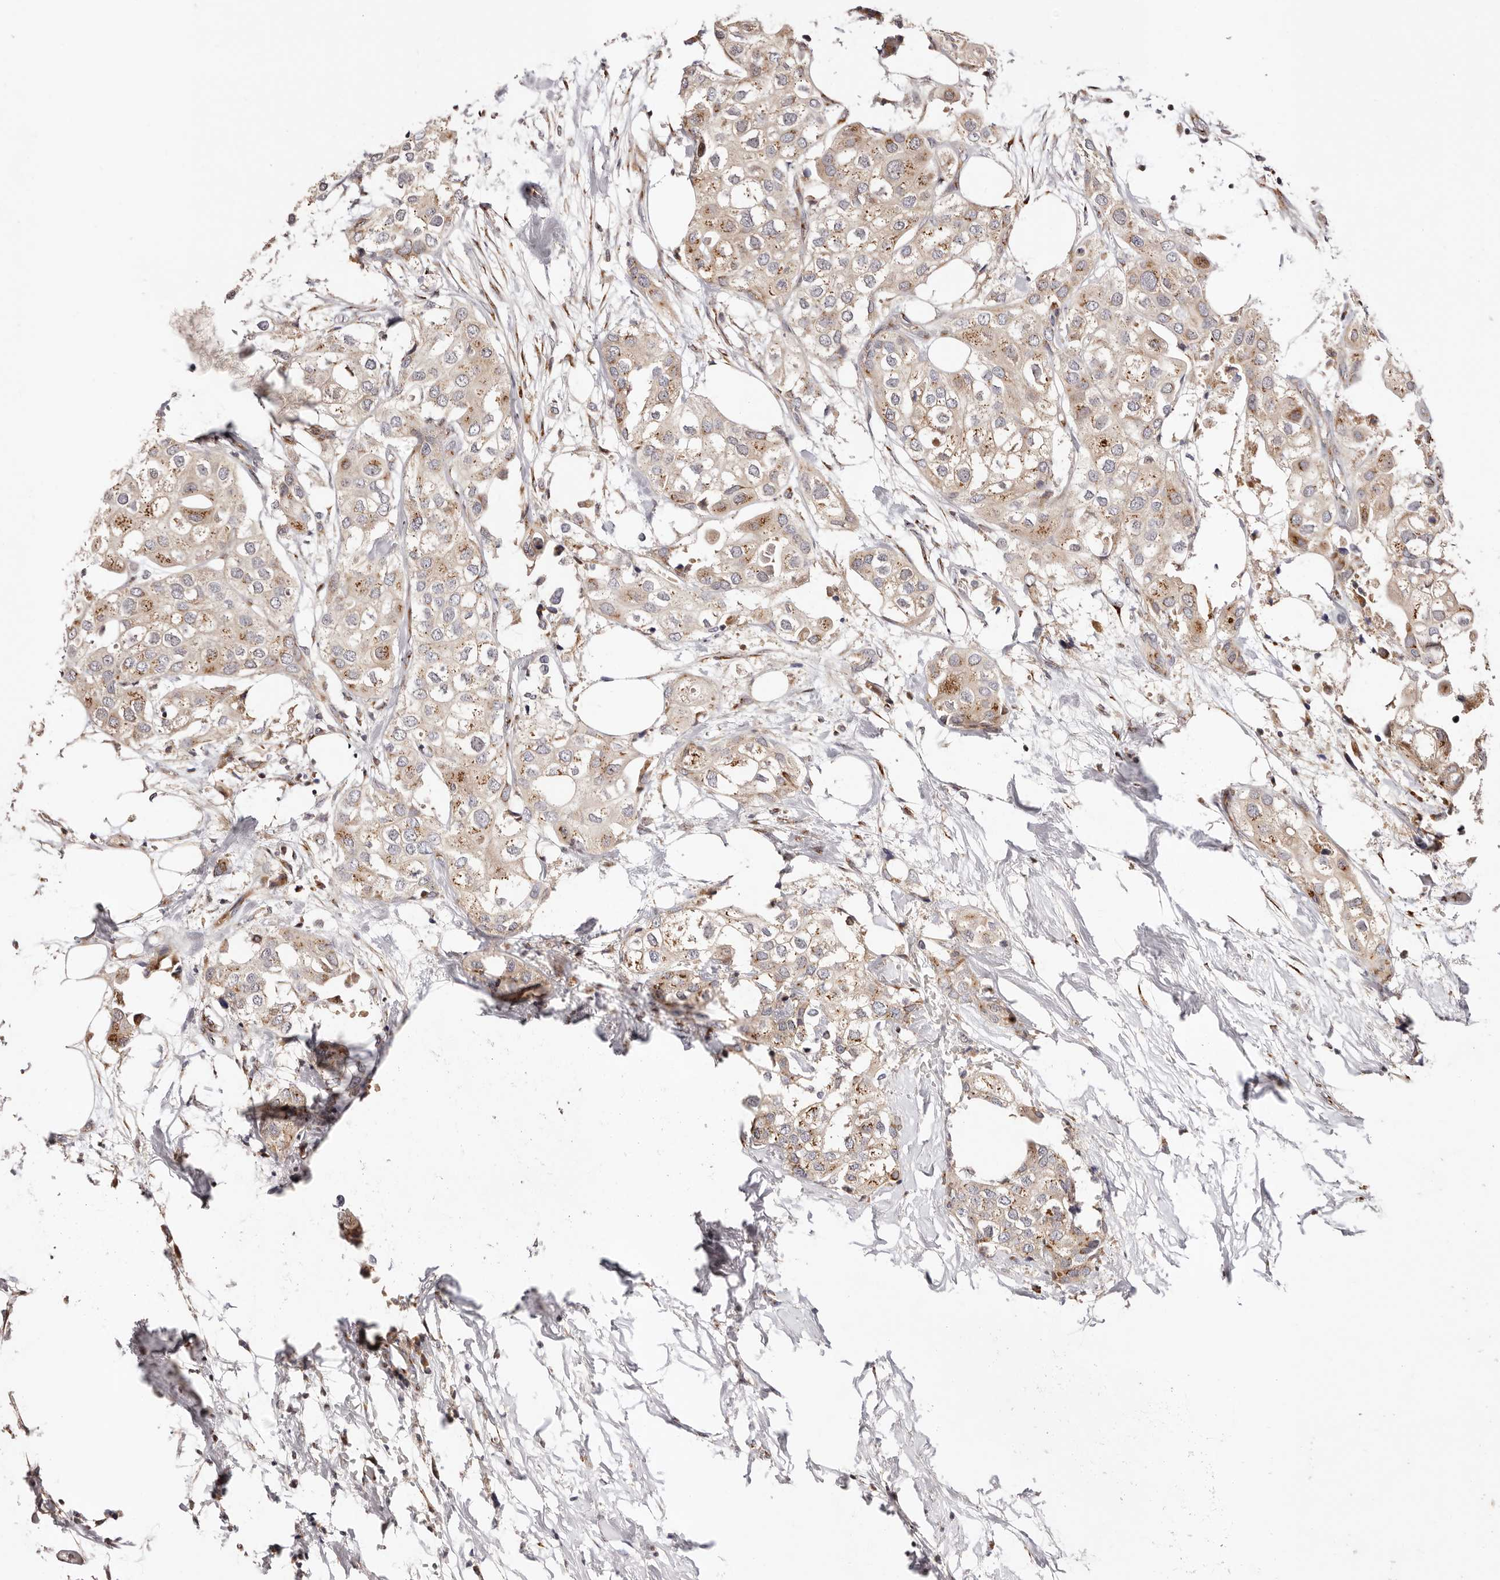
{"staining": {"intensity": "weak", "quantity": "25%-75%", "location": "cytoplasmic/membranous"}, "tissue": "urothelial cancer", "cell_type": "Tumor cells", "image_type": "cancer", "snomed": [{"axis": "morphology", "description": "Urothelial carcinoma, High grade"}, {"axis": "topography", "description": "Urinary bladder"}], "caption": "This histopathology image exhibits IHC staining of urothelial carcinoma (high-grade), with low weak cytoplasmic/membranous expression in about 25%-75% of tumor cells.", "gene": "MAPK6", "patient": {"sex": "male", "age": 64}}